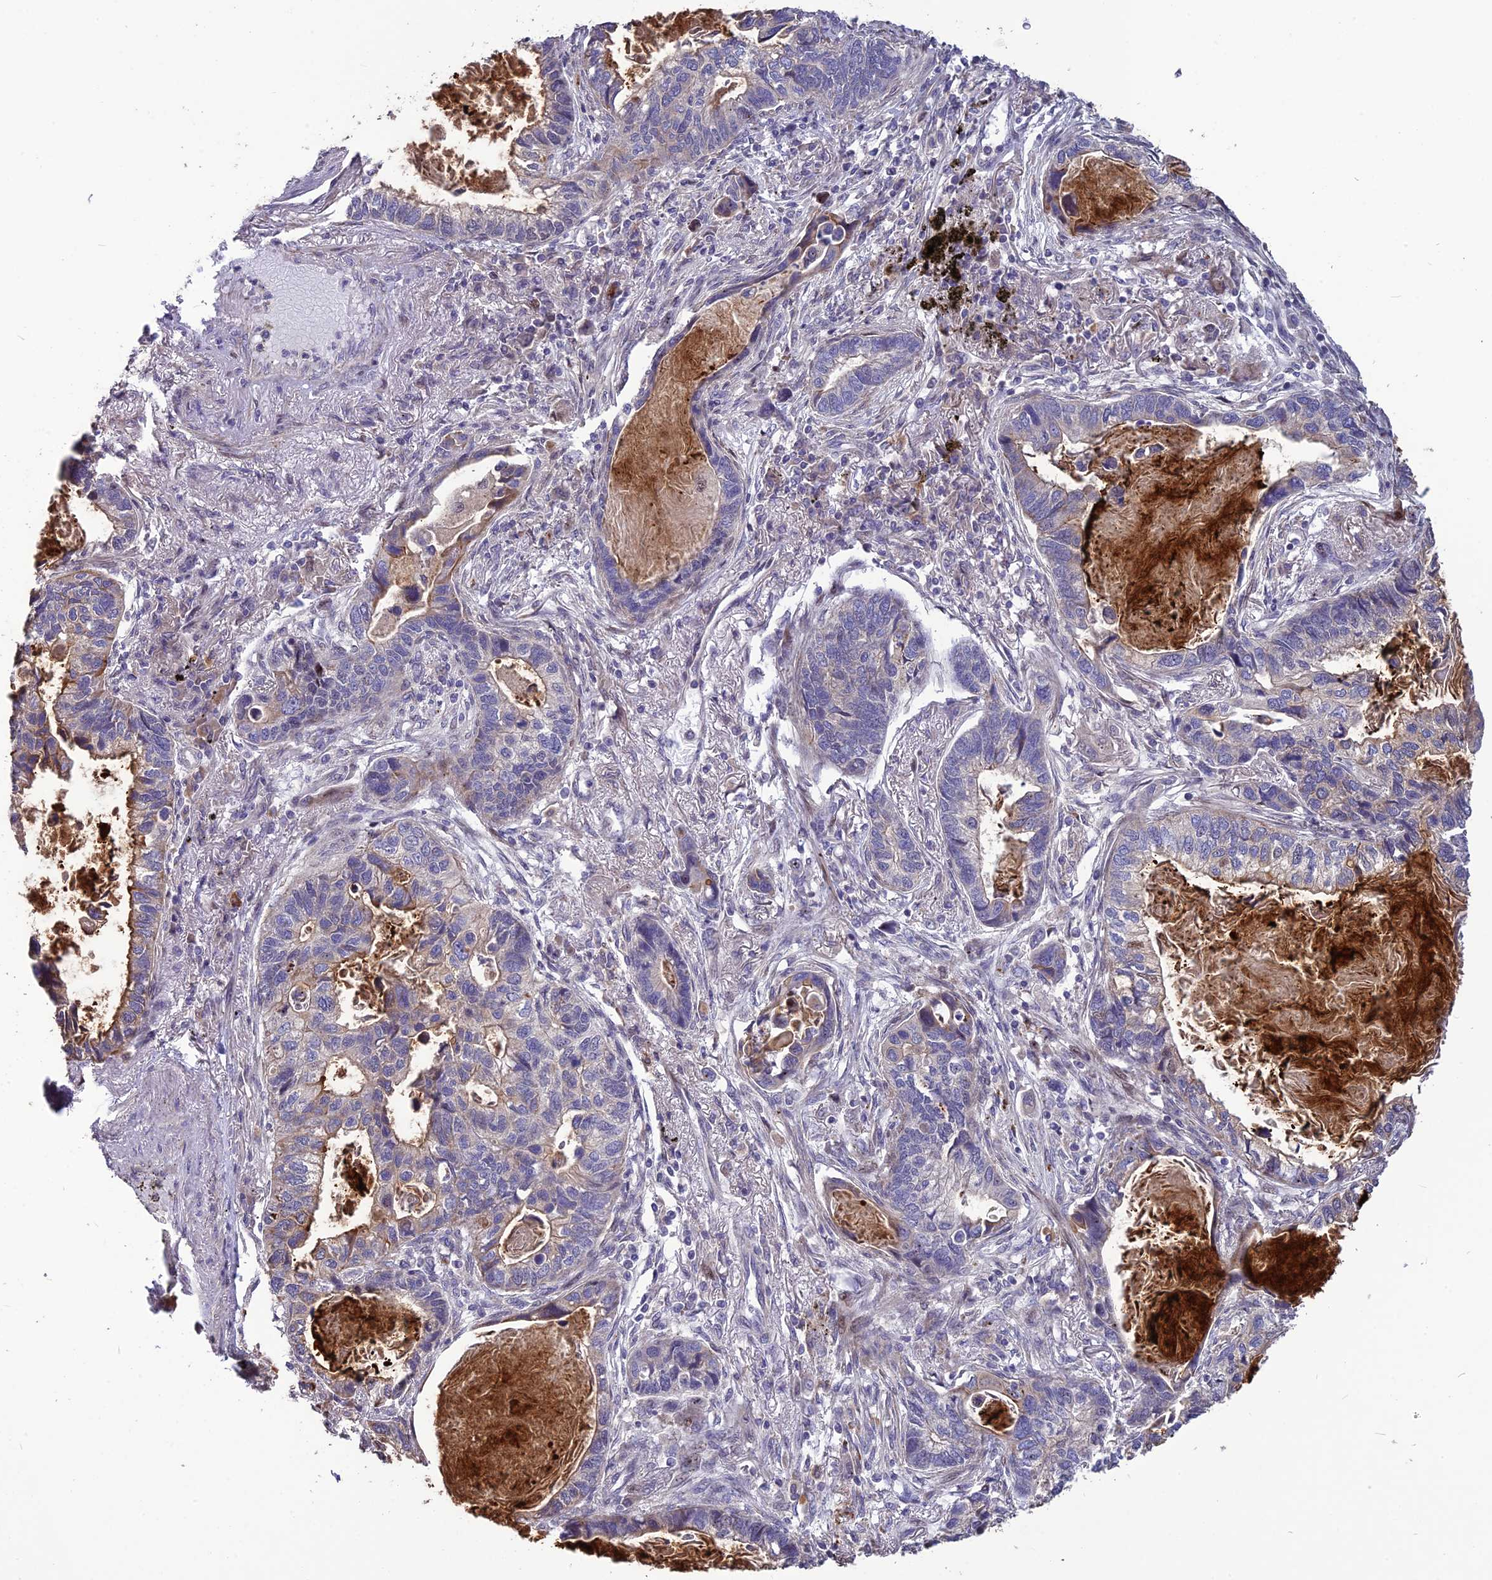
{"staining": {"intensity": "weak", "quantity": "<25%", "location": "cytoplasmic/membranous"}, "tissue": "lung cancer", "cell_type": "Tumor cells", "image_type": "cancer", "snomed": [{"axis": "morphology", "description": "Adenocarcinoma, NOS"}, {"axis": "topography", "description": "Lung"}], "caption": "Tumor cells are negative for protein expression in human adenocarcinoma (lung).", "gene": "SPG21", "patient": {"sex": "male", "age": 67}}